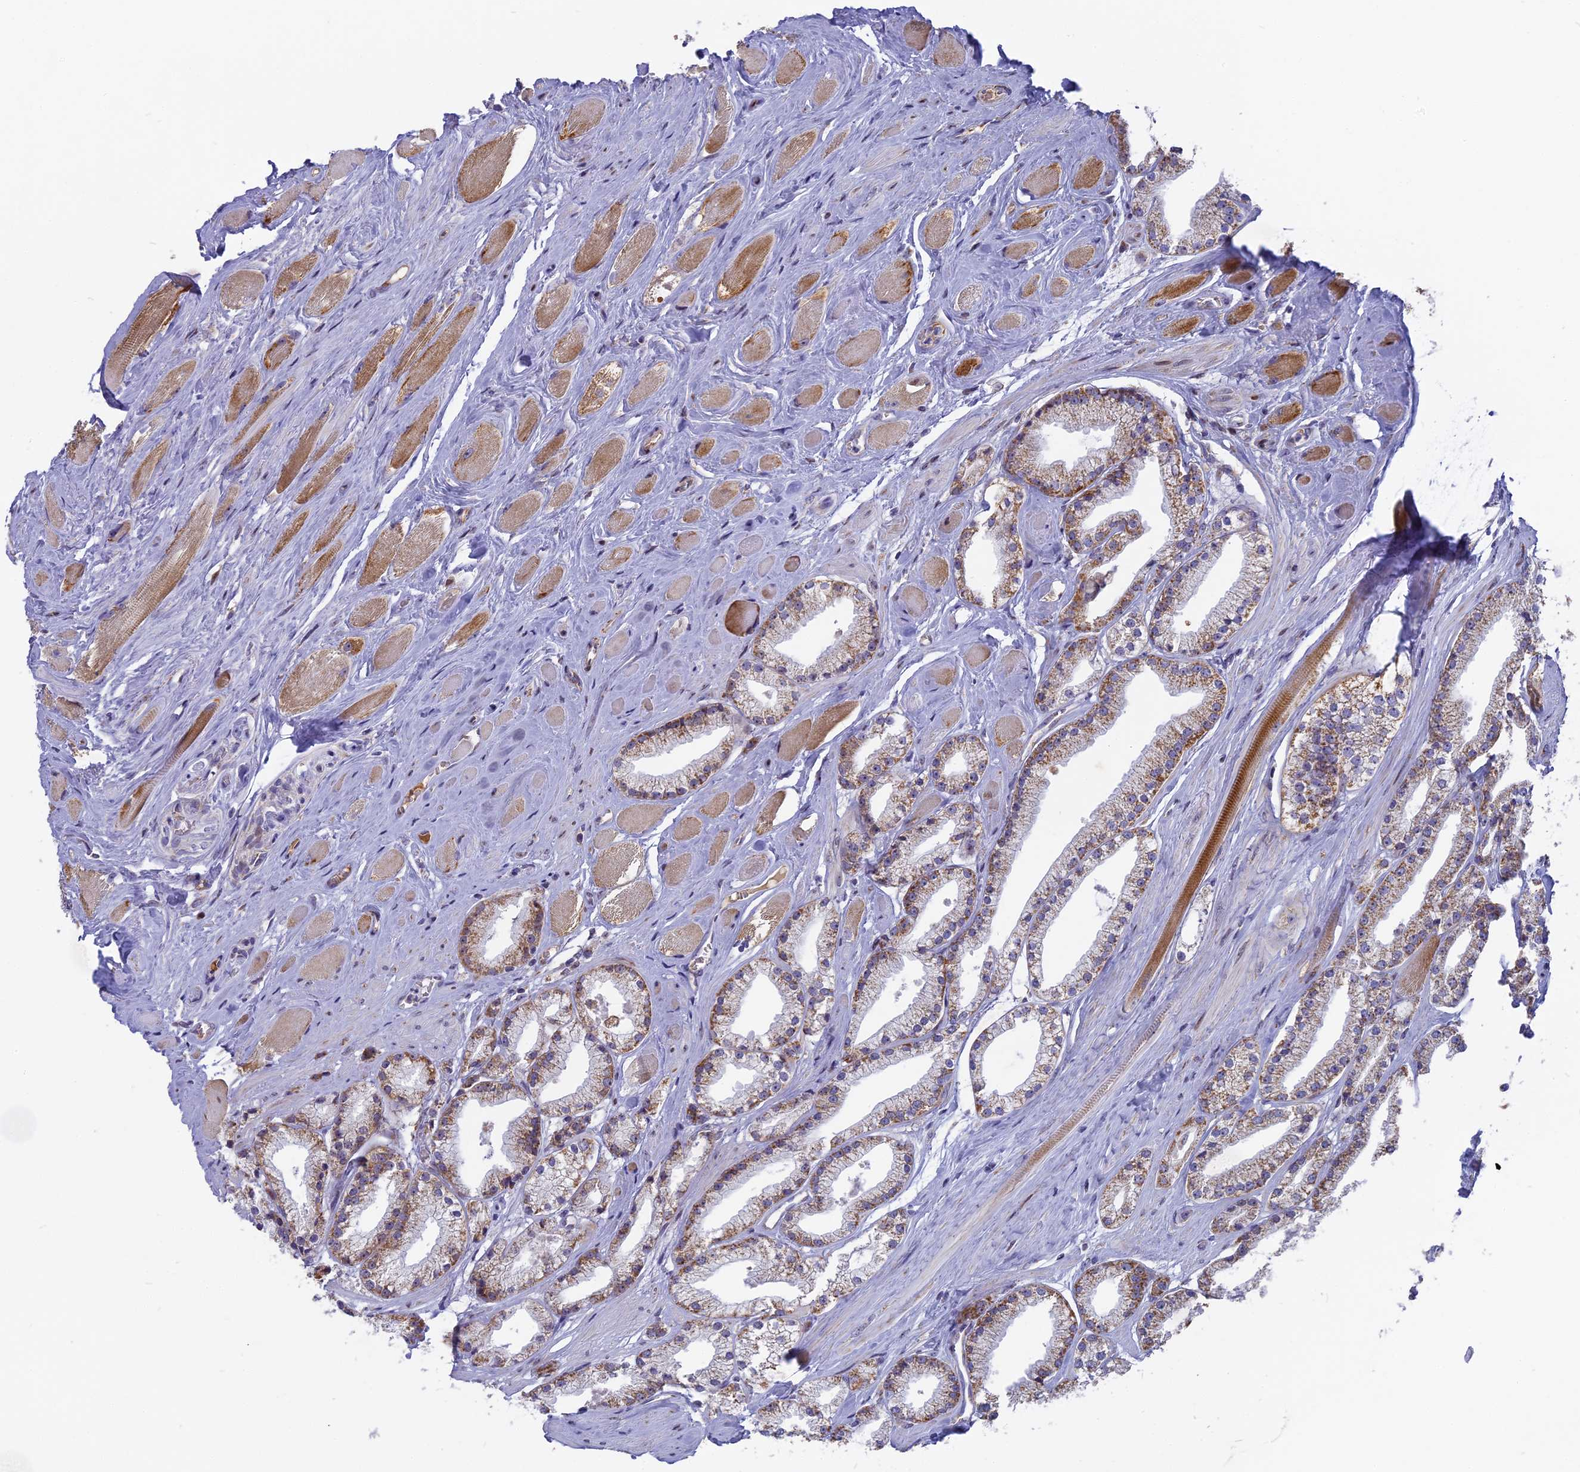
{"staining": {"intensity": "moderate", "quantity": ">75%", "location": "cytoplasmic/membranous"}, "tissue": "prostate cancer", "cell_type": "Tumor cells", "image_type": "cancer", "snomed": [{"axis": "morphology", "description": "Adenocarcinoma, High grade"}, {"axis": "topography", "description": "Prostate"}], "caption": "A high-resolution histopathology image shows IHC staining of adenocarcinoma (high-grade) (prostate), which displays moderate cytoplasmic/membranous positivity in approximately >75% of tumor cells.", "gene": "DTWD1", "patient": {"sex": "male", "age": 67}}